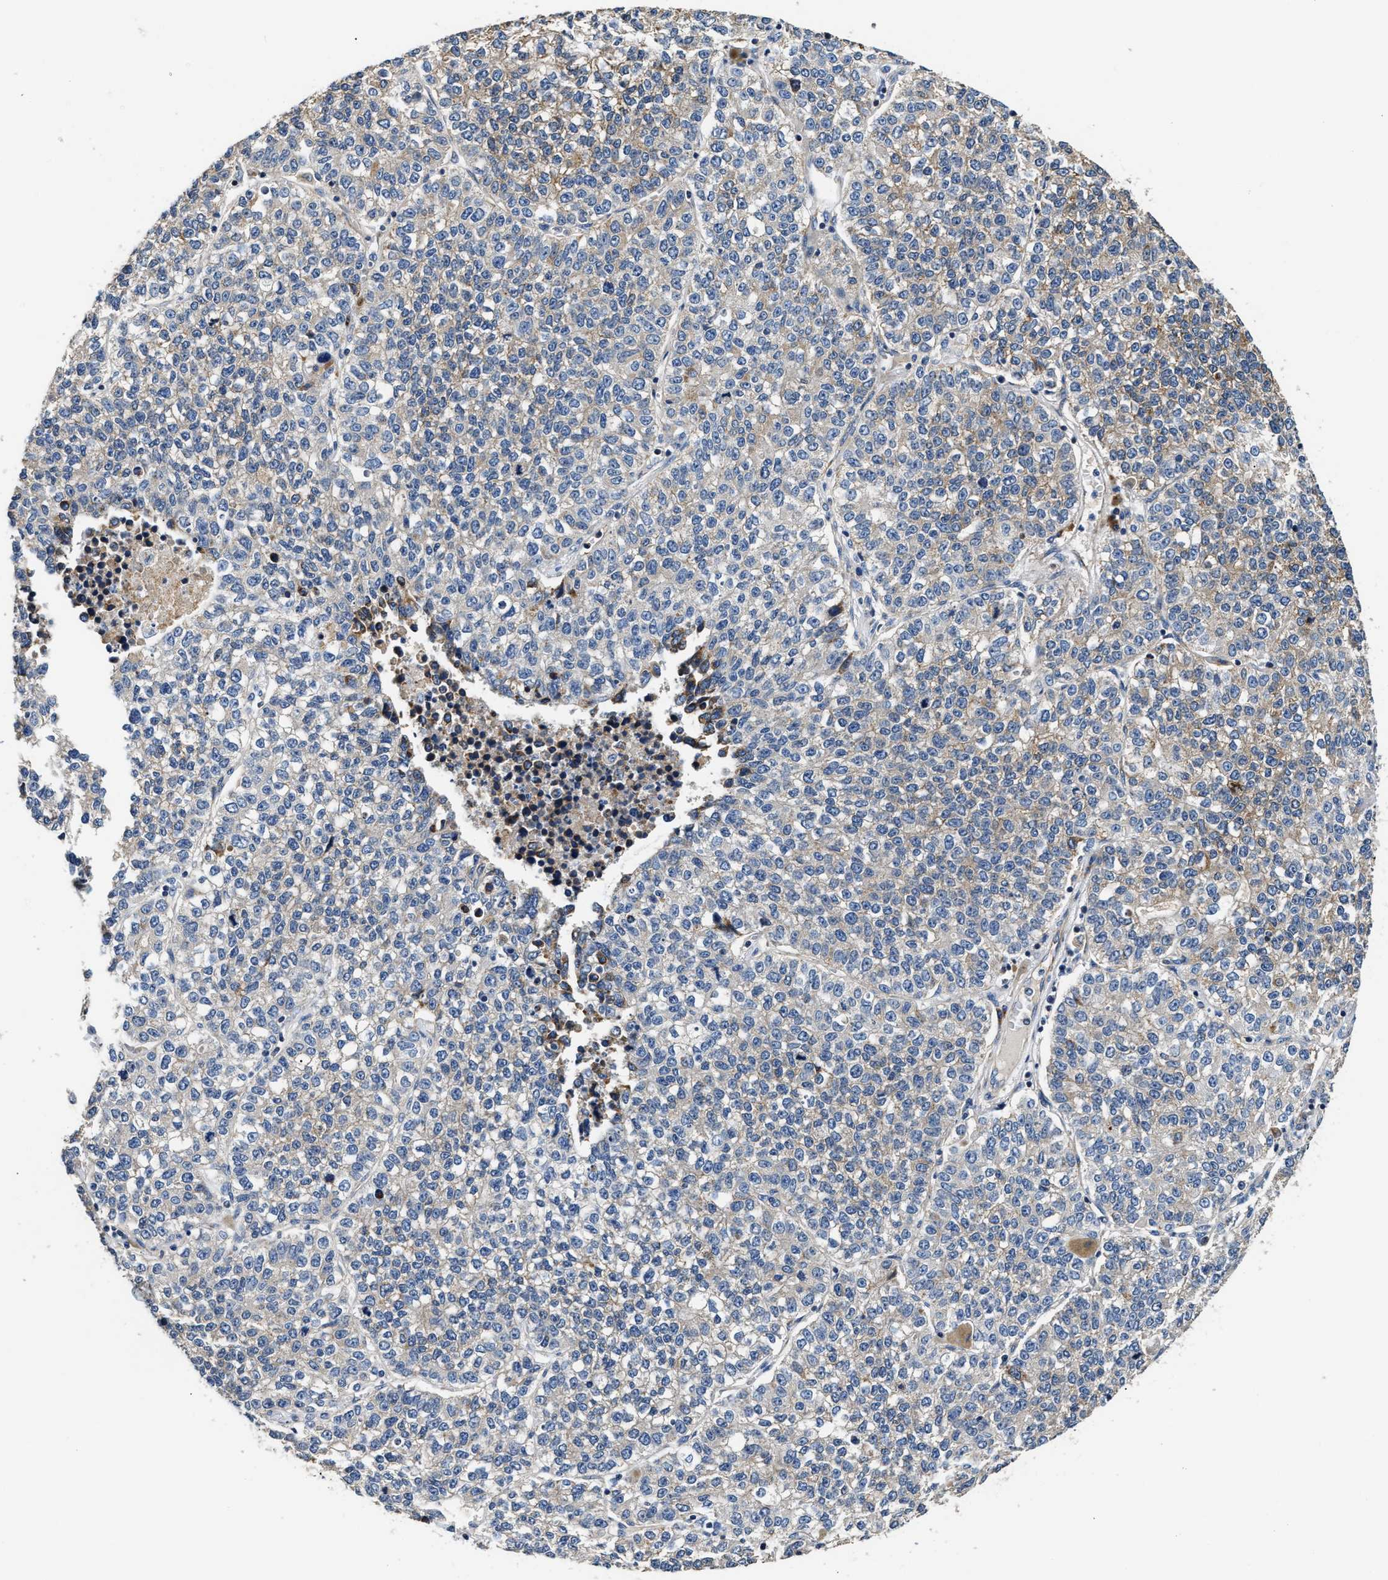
{"staining": {"intensity": "weak", "quantity": "<25%", "location": "cytoplasmic/membranous"}, "tissue": "lung cancer", "cell_type": "Tumor cells", "image_type": "cancer", "snomed": [{"axis": "morphology", "description": "Adenocarcinoma, NOS"}, {"axis": "topography", "description": "Lung"}], "caption": "An image of lung cancer stained for a protein shows no brown staining in tumor cells.", "gene": "TEX2", "patient": {"sex": "male", "age": 49}}